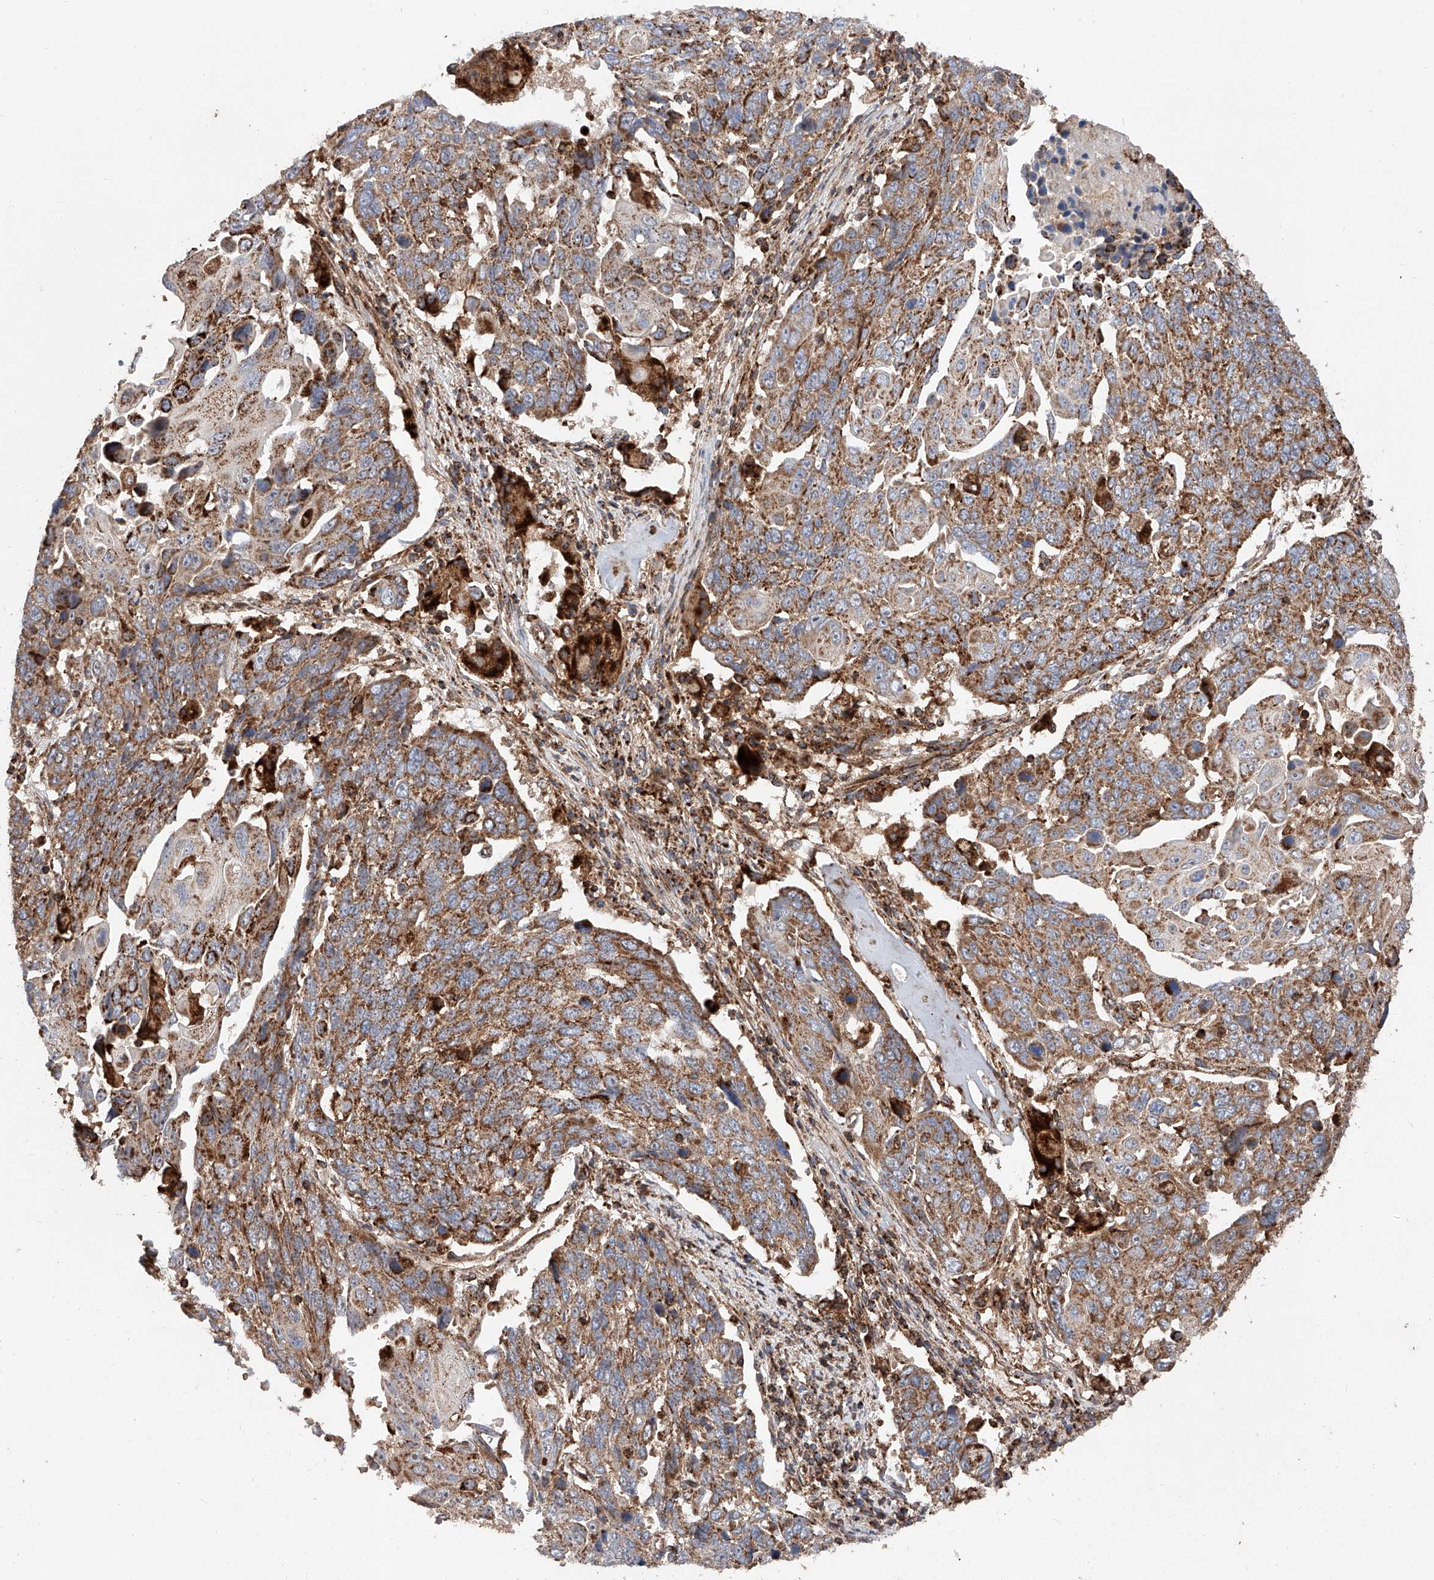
{"staining": {"intensity": "moderate", "quantity": ">75%", "location": "cytoplasmic/membranous"}, "tissue": "lung cancer", "cell_type": "Tumor cells", "image_type": "cancer", "snomed": [{"axis": "morphology", "description": "Squamous cell carcinoma, NOS"}, {"axis": "topography", "description": "Lung"}], "caption": "This photomicrograph displays IHC staining of human lung cancer (squamous cell carcinoma), with medium moderate cytoplasmic/membranous expression in about >75% of tumor cells.", "gene": "PISD", "patient": {"sex": "male", "age": 66}}